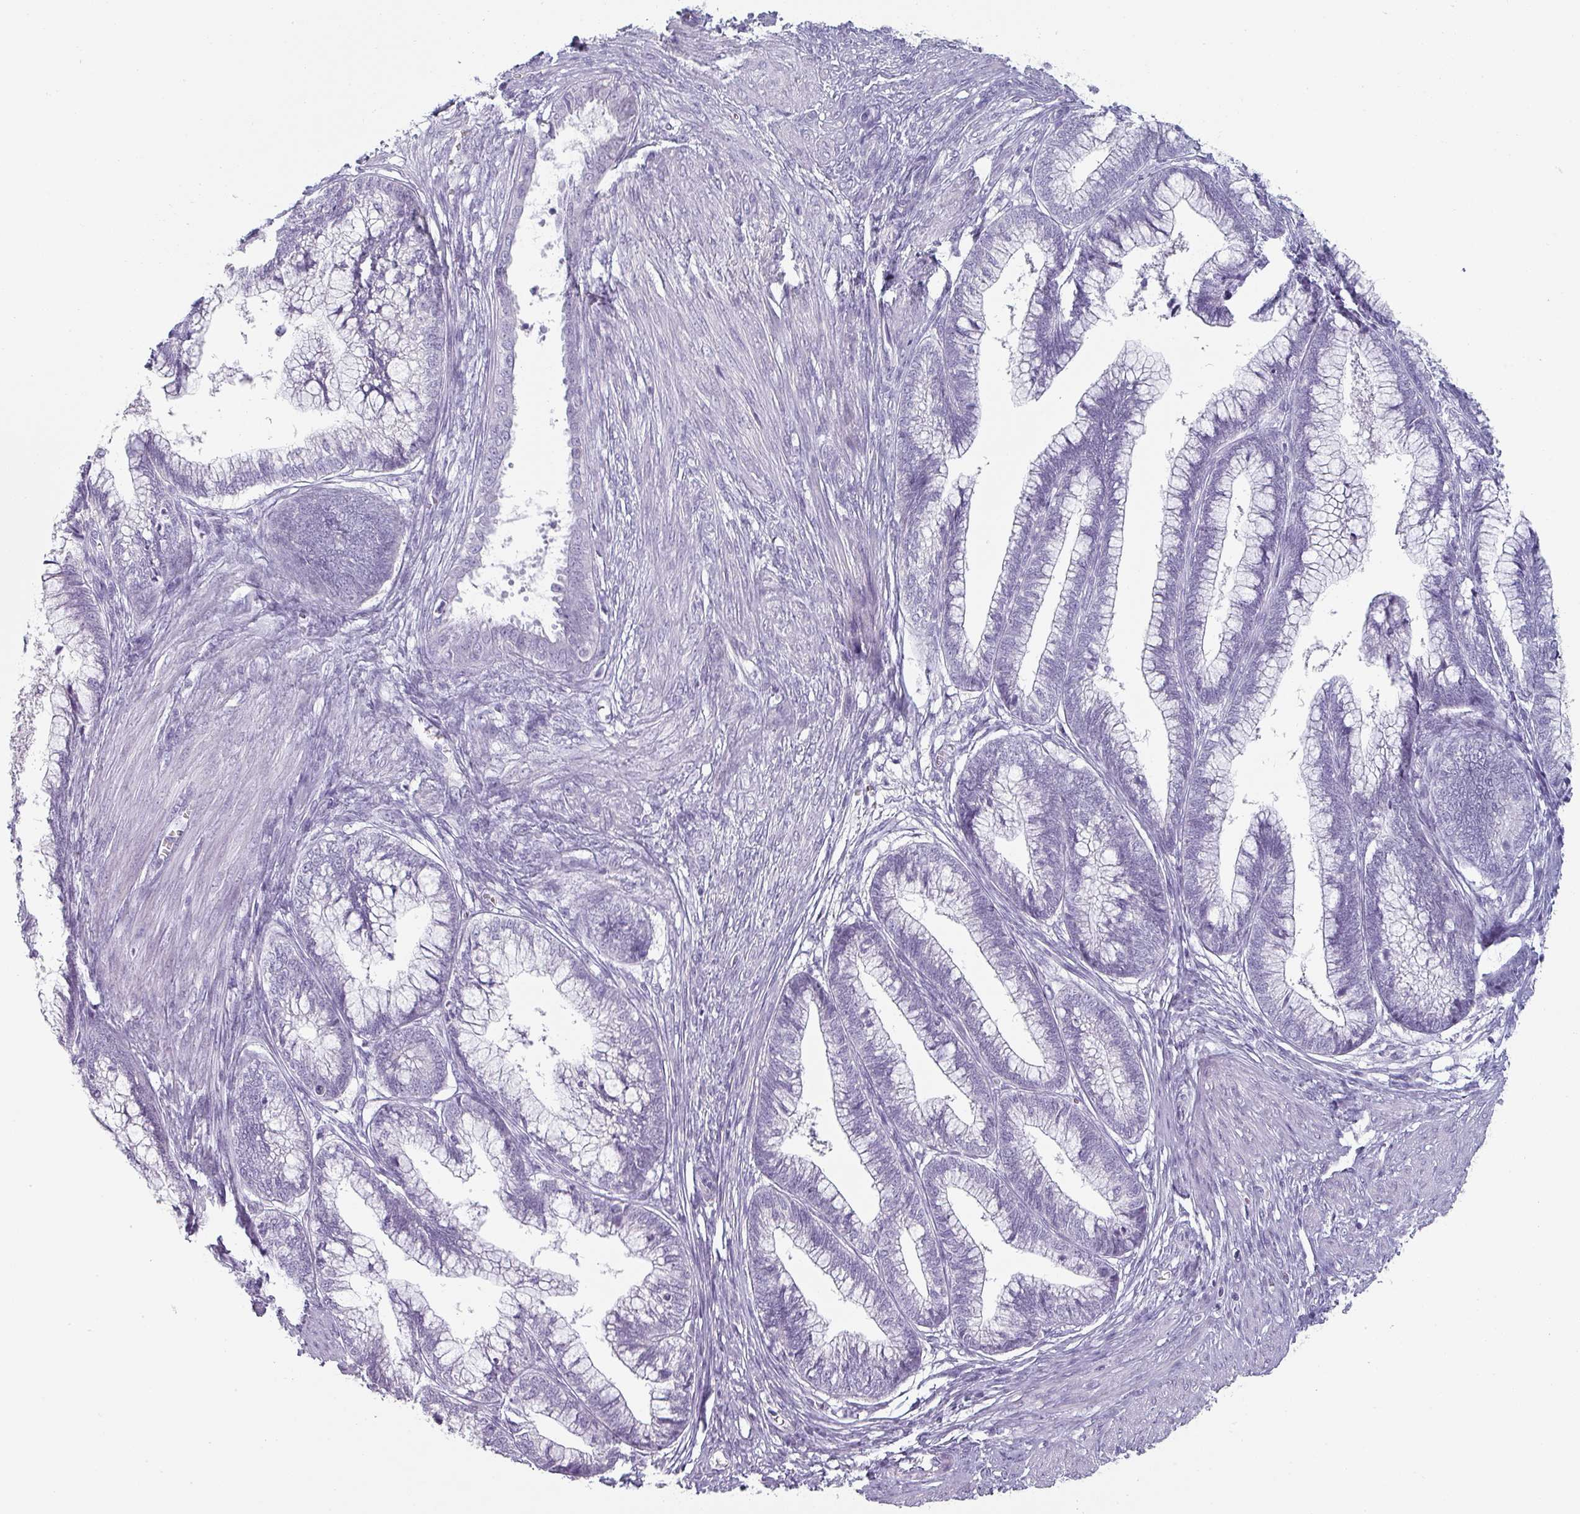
{"staining": {"intensity": "negative", "quantity": "none", "location": "none"}, "tissue": "cervical cancer", "cell_type": "Tumor cells", "image_type": "cancer", "snomed": [{"axis": "morphology", "description": "Adenocarcinoma, NOS"}, {"axis": "topography", "description": "Cervix"}], "caption": "Human cervical adenocarcinoma stained for a protein using immunohistochemistry displays no staining in tumor cells.", "gene": "SFTPA1", "patient": {"sex": "female", "age": 44}}